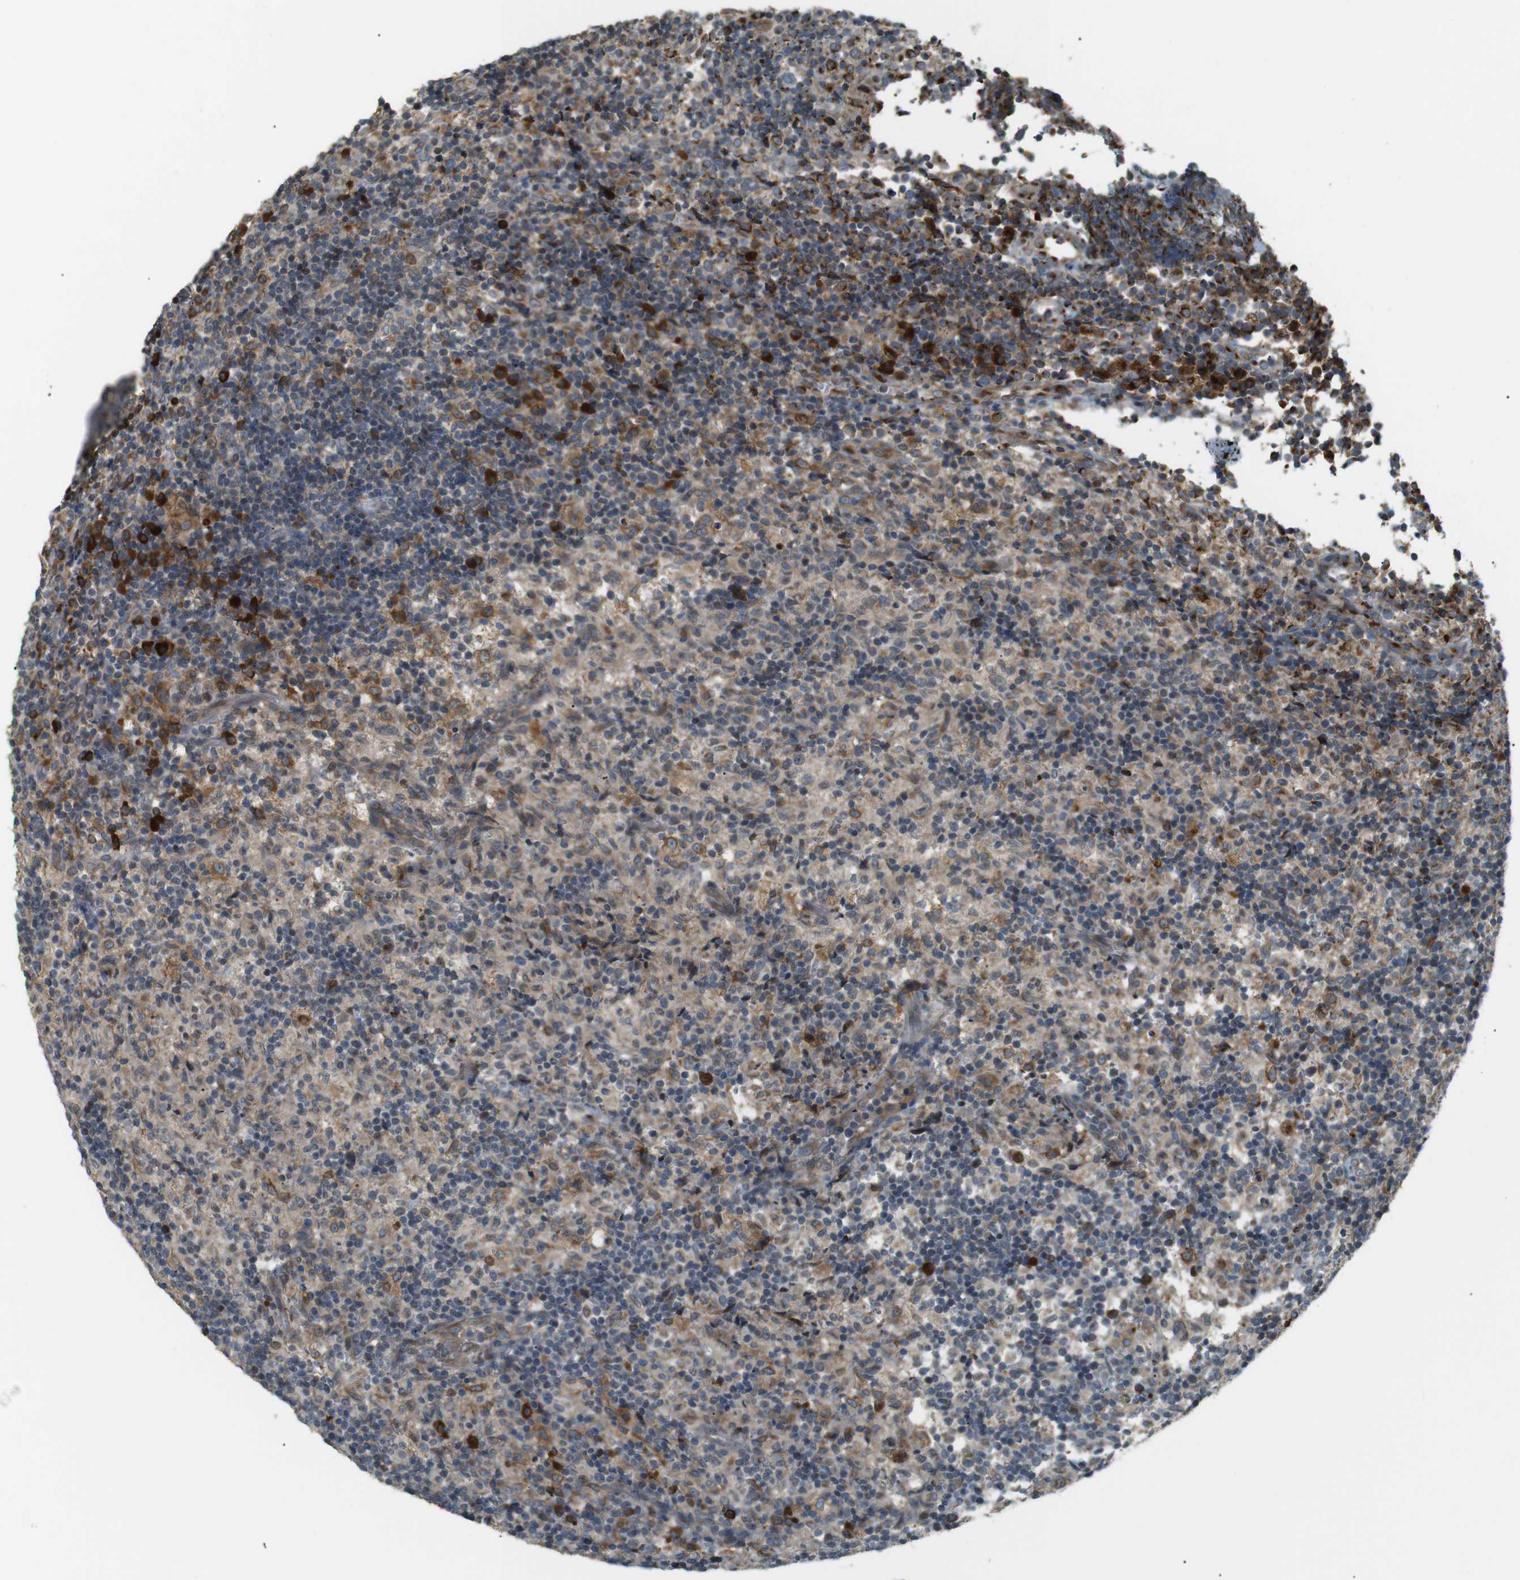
{"staining": {"intensity": "moderate", "quantity": "25%-75%", "location": "cytoplasmic/membranous"}, "tissue": "lymph node", "cell_type": "Germinal center cells", "image_type": "normal", "snomed": [{"axis": "morphology", "description": "Normal tissue, NOS"}, {"axis": "morphology", "description": "Inflammation, NOS"}, {"axis": "topography", "description": "Lymph node"}], "caption": "Brown immunohistochemical staining in benign human lymph node exhibits moderate cytoplasmic/membranous staining in approximately 25%-75% of germinal center cells.", "gene": "TMED4", "patient": {"sex": "male", "age": 55}}